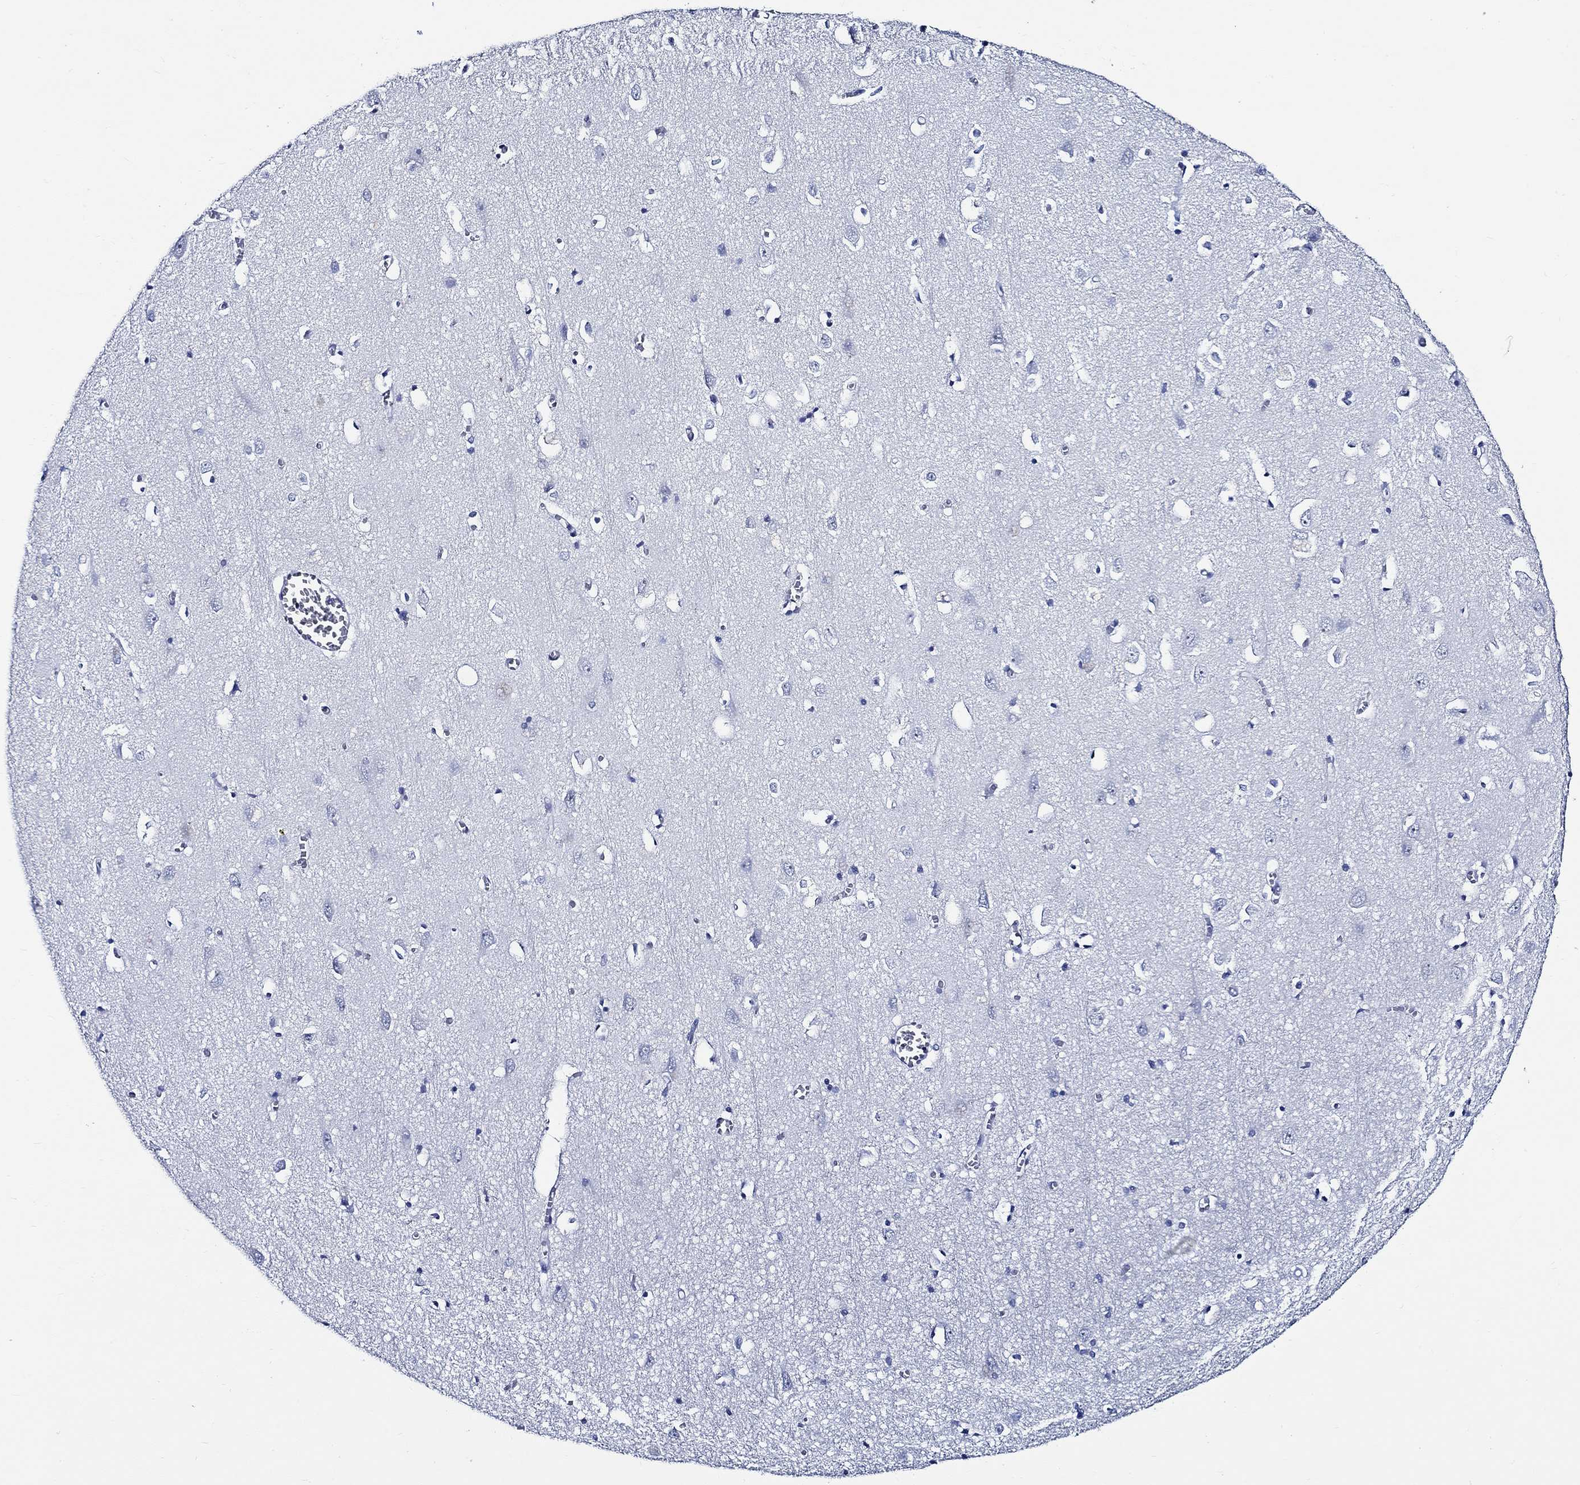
{"staining": {"intensity": "negative", "quantity": "none", "location": "none"}, "tissue": "cerebral cortex", "cell_type": "Endothelial cells", "image_type": "normal", "snomed": [{"axis": "morphology", "description": "Normal tissue, NOS"}, {"axis": "topography", "description": "Cerebral cortex"}], "caption": "High magnification brightfield microscopy of normal cerebral cortex stained with DAB (brown) and counterstained with hematoxylin (blue): endothelial cells show no significant staining. Brightfield microscopy of immunohistochemistry (IHC) stained with DAB (3,3'-diaminobenzidine) (brown) and hematoxylin (blue), captured at high magnification.", "gene": "WDR62", "patient": {"sex": "male", "age": 70}}